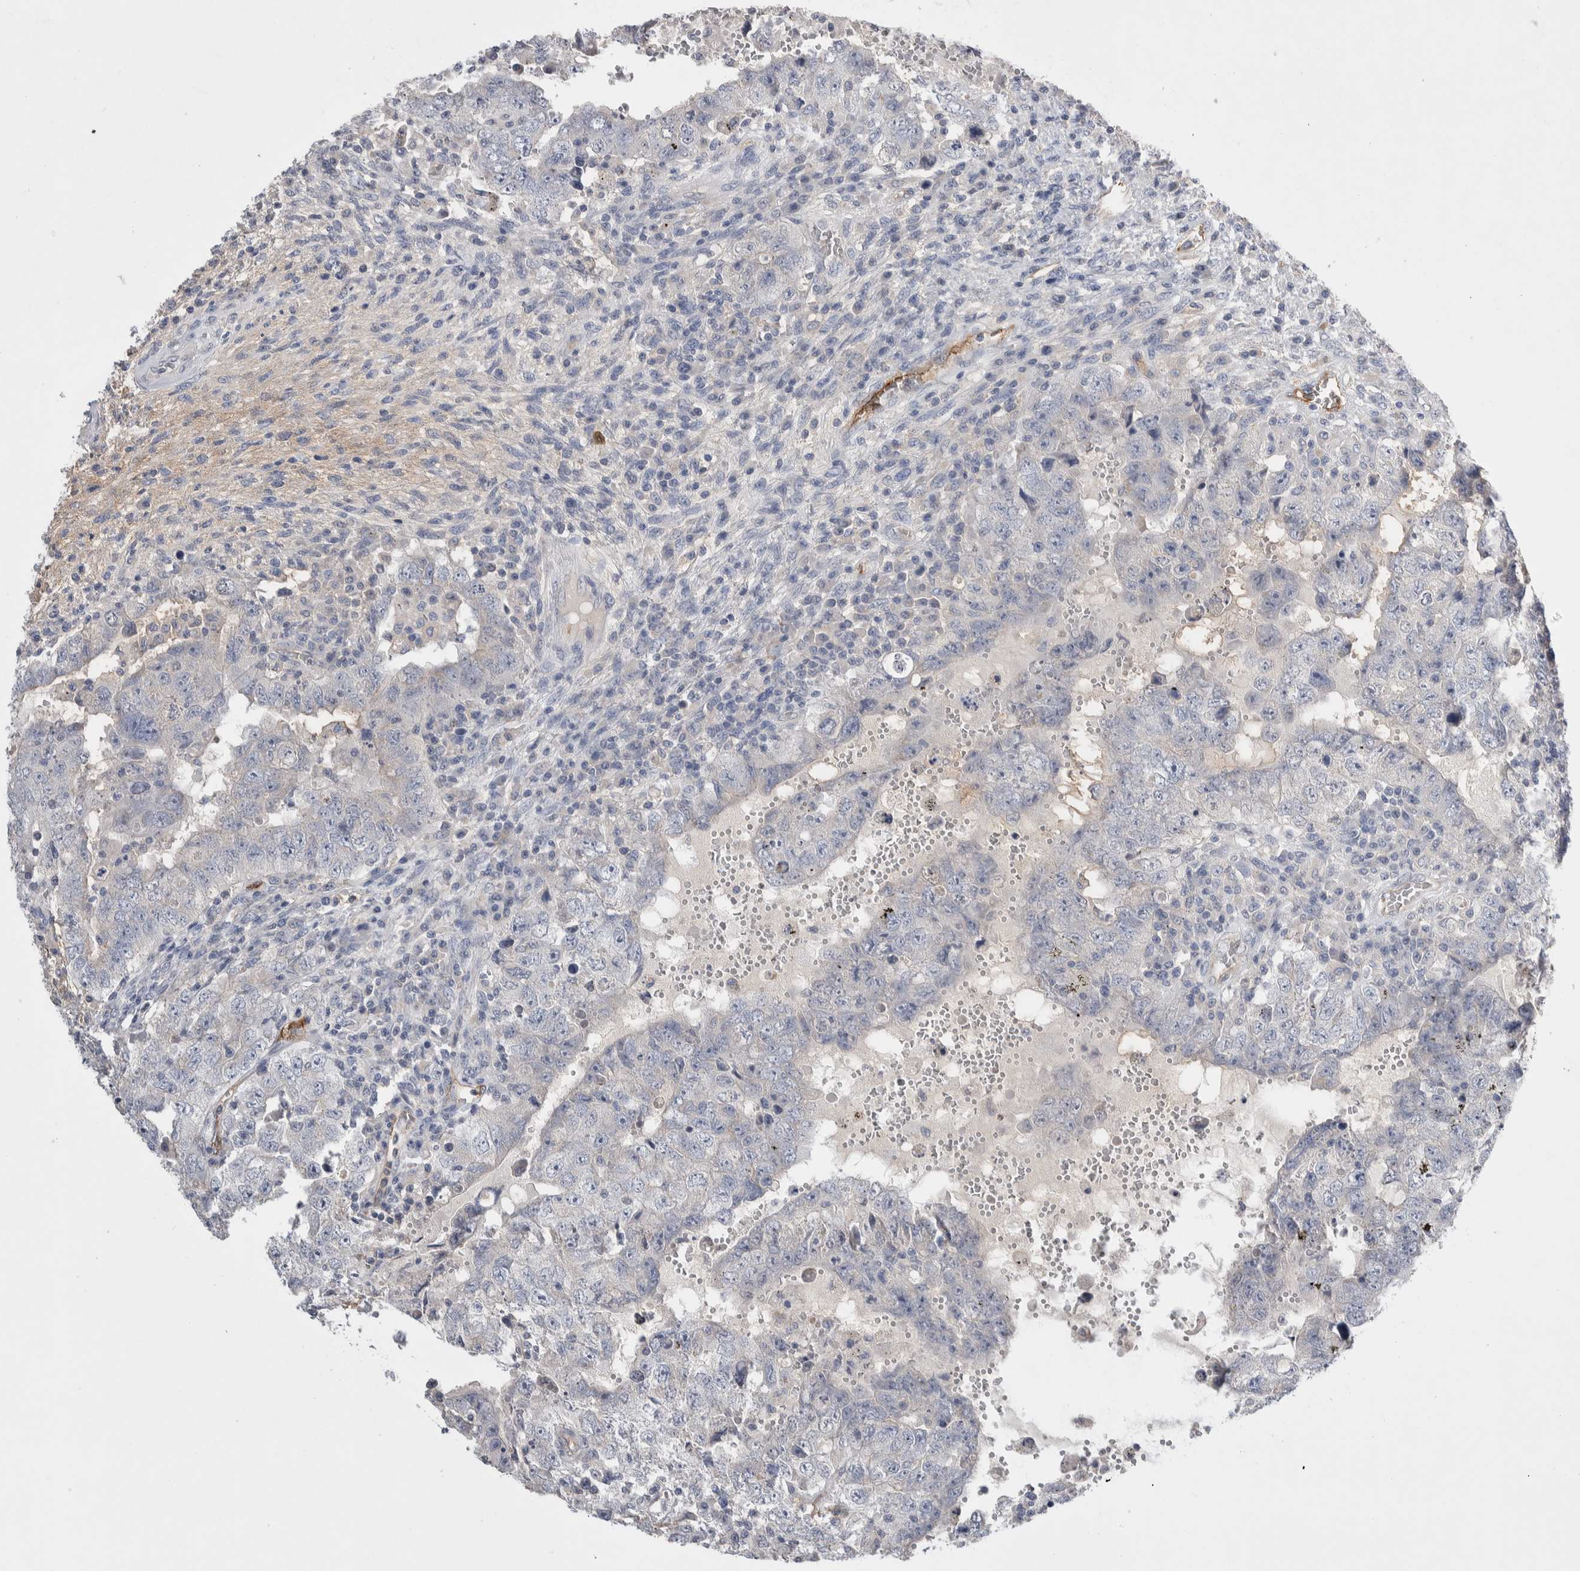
{"staining": {"intensity": "negative", "quantity": "none", "location": "none"}, "tissue": "testis cancer", "cell_type": "Tumor cells", "image_type": "cancer", "snomed": [{"axis": "morphology", "description": "Carcinoma, Embryonal, NOS"}, {"axis": "topography", "description": "Testis"}], "caption": "Tumor cells are negative for brown protein staining in embryonal carcinoma (testis).", "gene": "CEP131", "patient": {"sex": "male", "age": 26}}